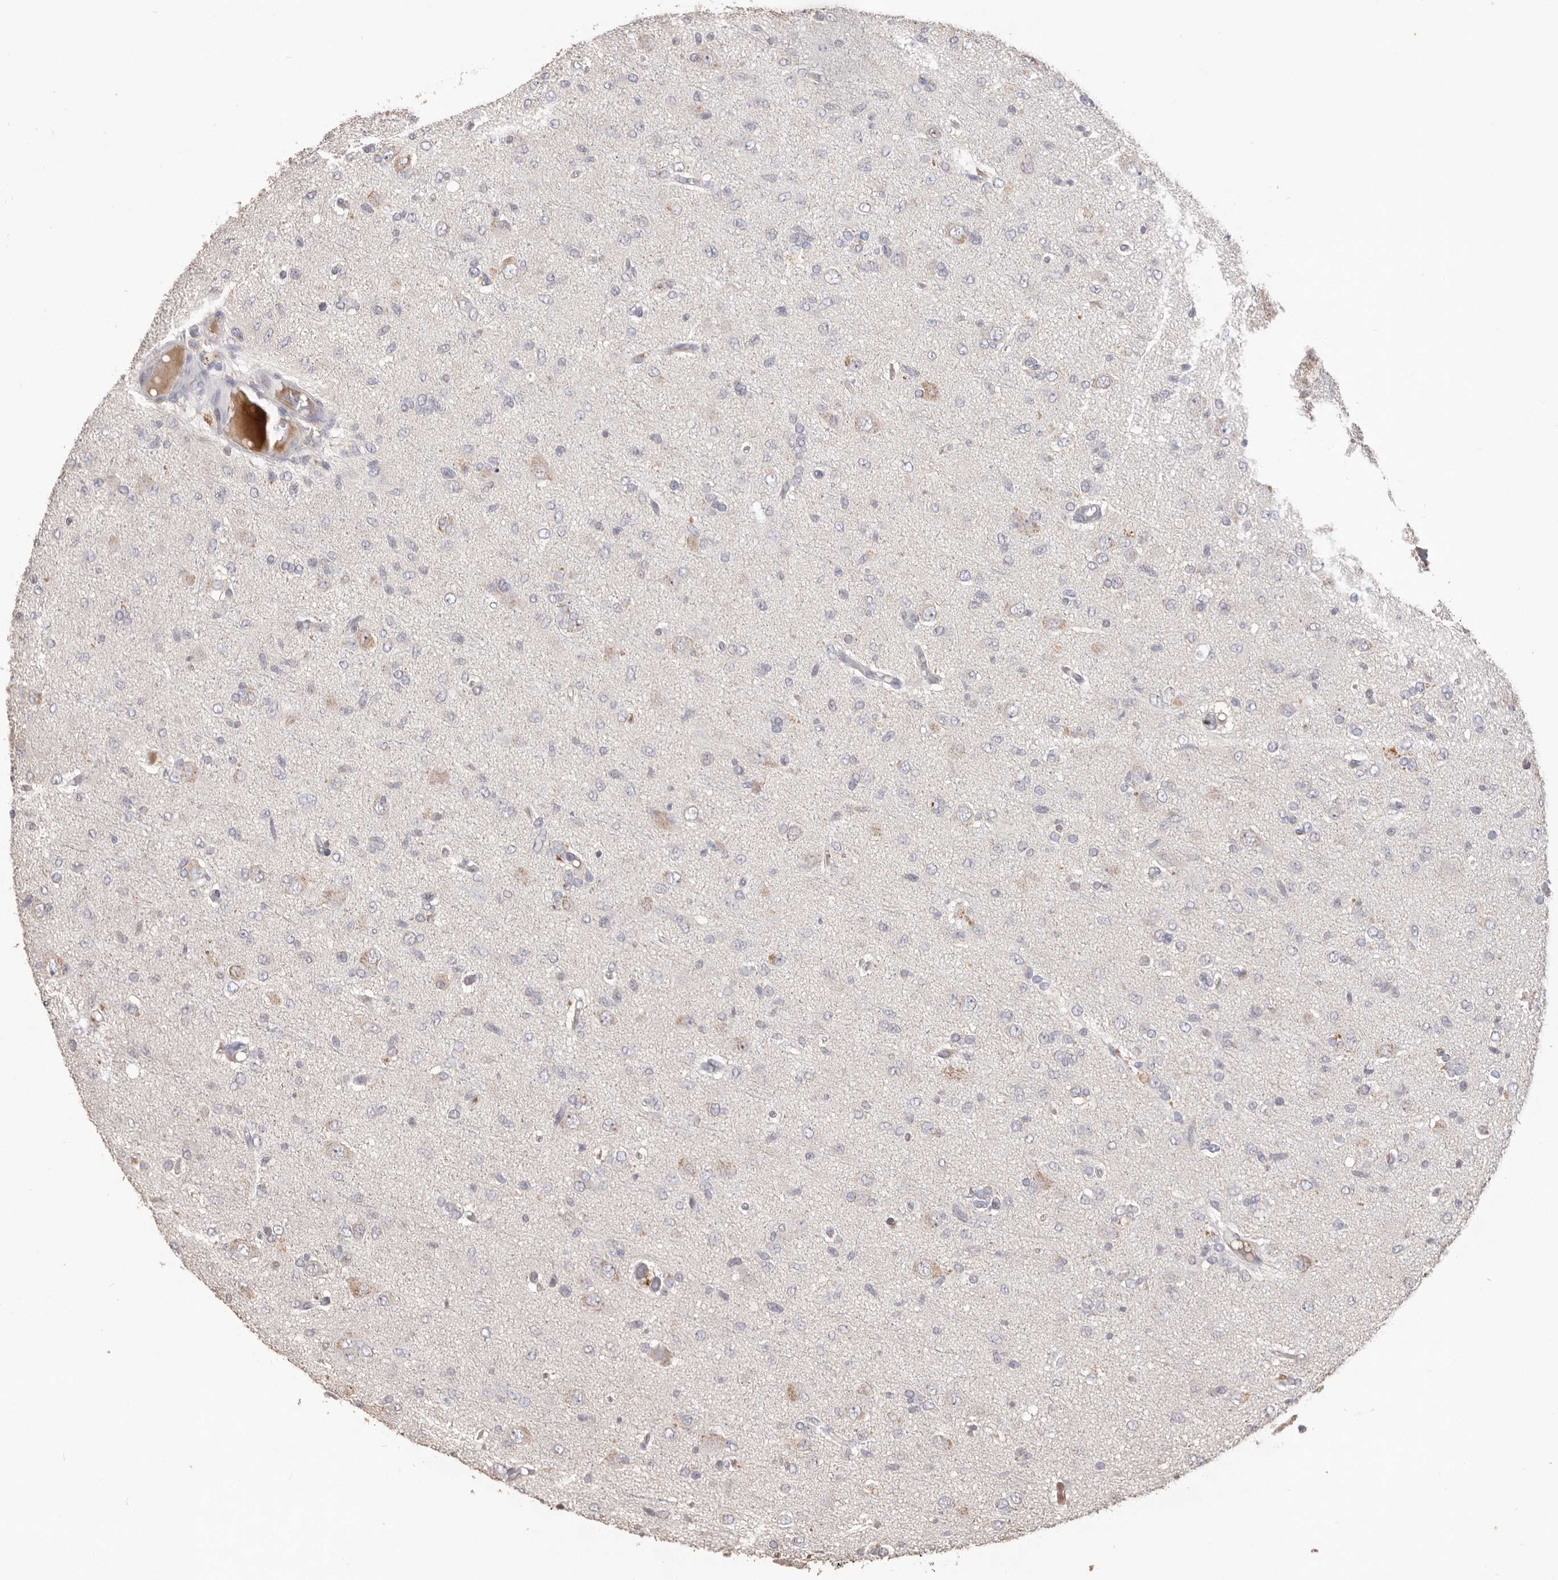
{"staining": {"intensity": "negative", "quantity": "none", "location": "none"}, "tissue": "glioma", "cell_type": "Tumor cells", "image_type": "cancer", "snomed": [{"axis": "morphology", "description": "Glioma, malignant, High grade"}, {"axis": "topography", "description": "Brain"}], "caption": "DAB (3,3'-diaminobenzidine) immunohistochemical staining of human glioma exhibits no significant positivity in tumor cells.", "gene": "HCAR2", "patient": {"sex": "female", "age": 59}}